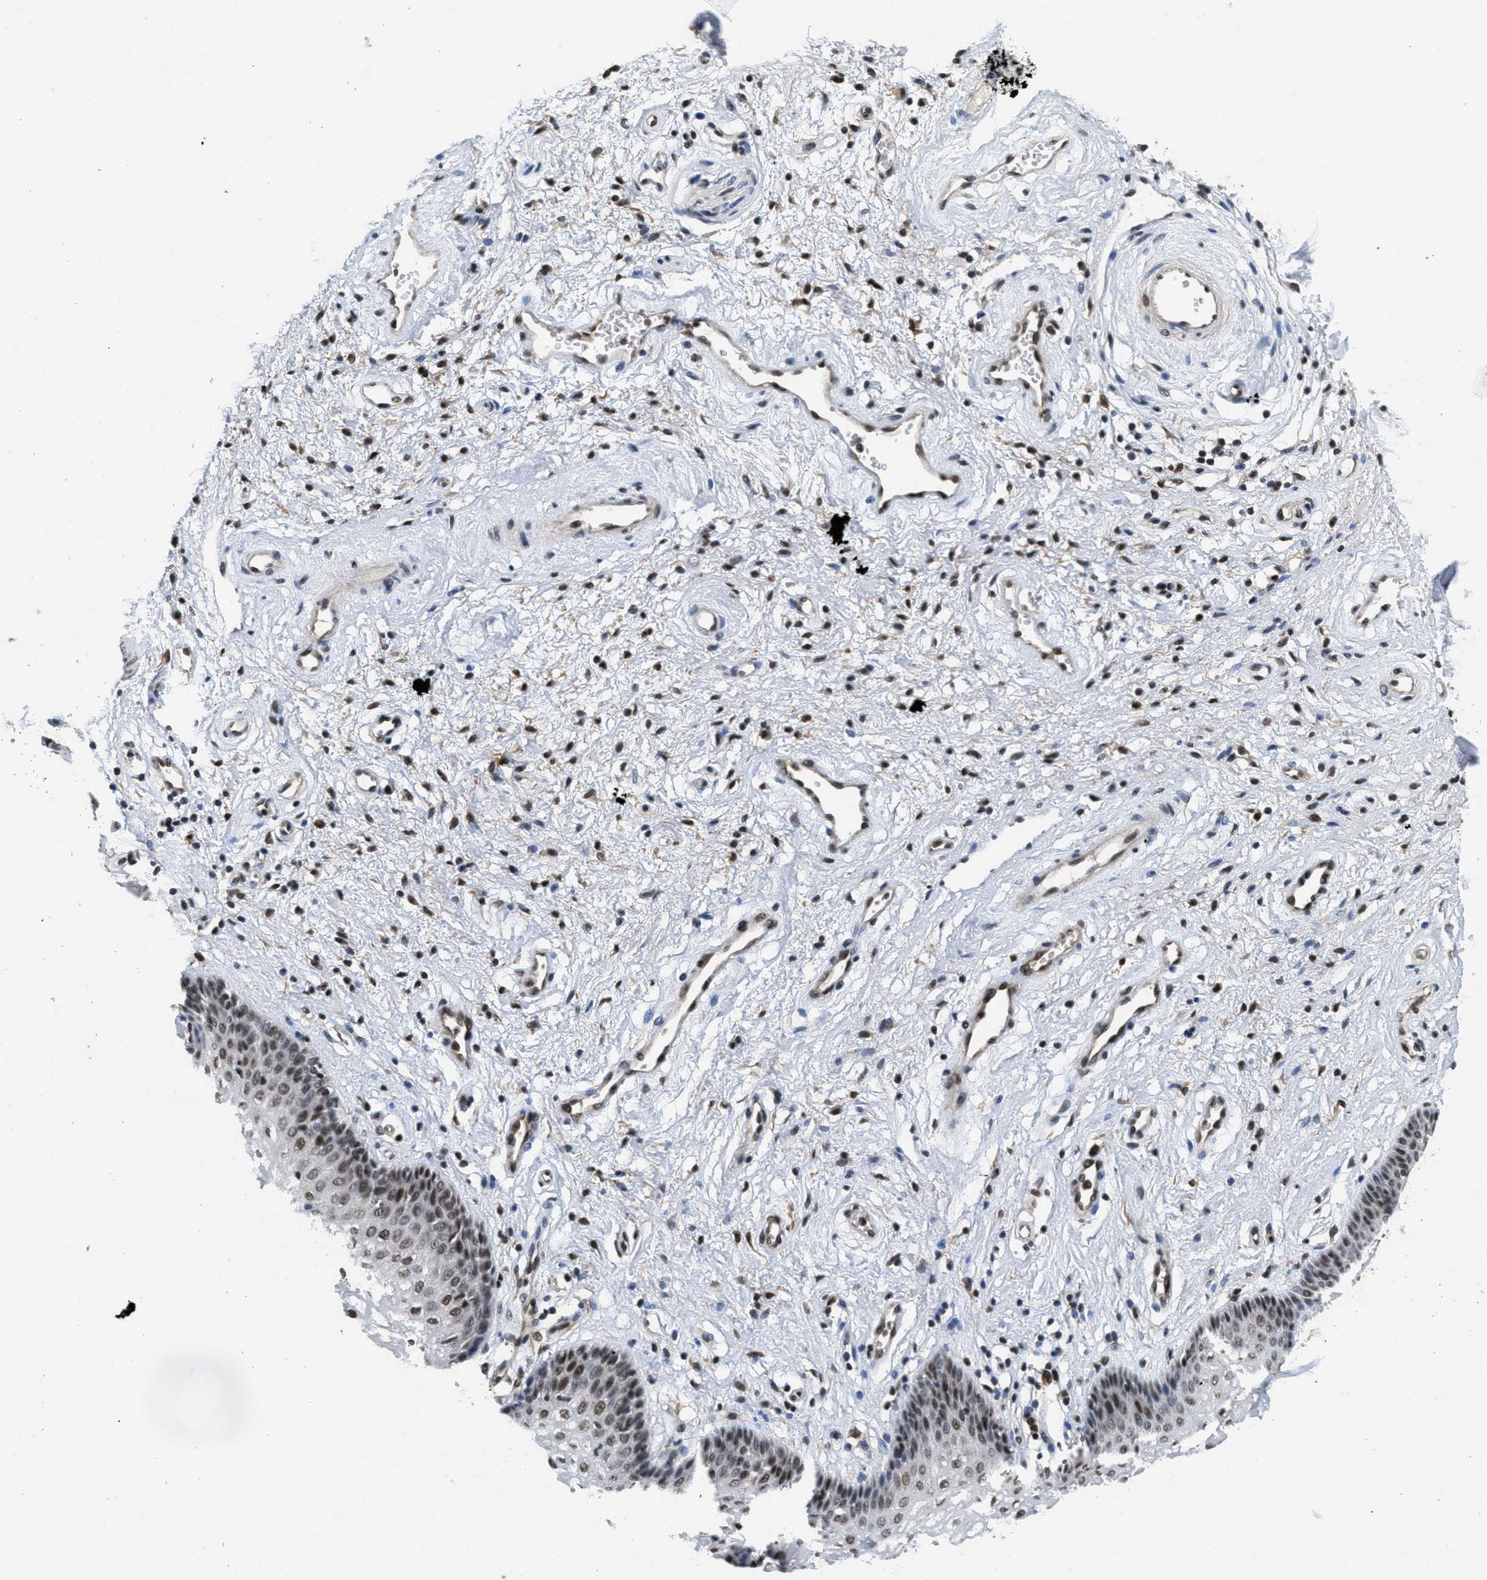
{"staining": {"intensity": "strong", "quantity": ">75%", "location": "nuclear"}, "tissue": "vagina", "cell_type": "Squamous epithelial cells", "image_type": "normal", "snomed": [{"axis": "morphology", "description": "Normal tissue, NOS"}, {"axis": "topography", "description": "Vagina"}], "caption": "Immunohistochemical staining of normal vagina shows strong nuclear protein positivity in approximately >75% of squamous epithelial cells. Using DAB (brown) and hematoxylin (blue) stains, captured at high magnification using brightfield microscopy.", "gene": "CUL4B", "patient": {"sex": "female", "age": 34}}